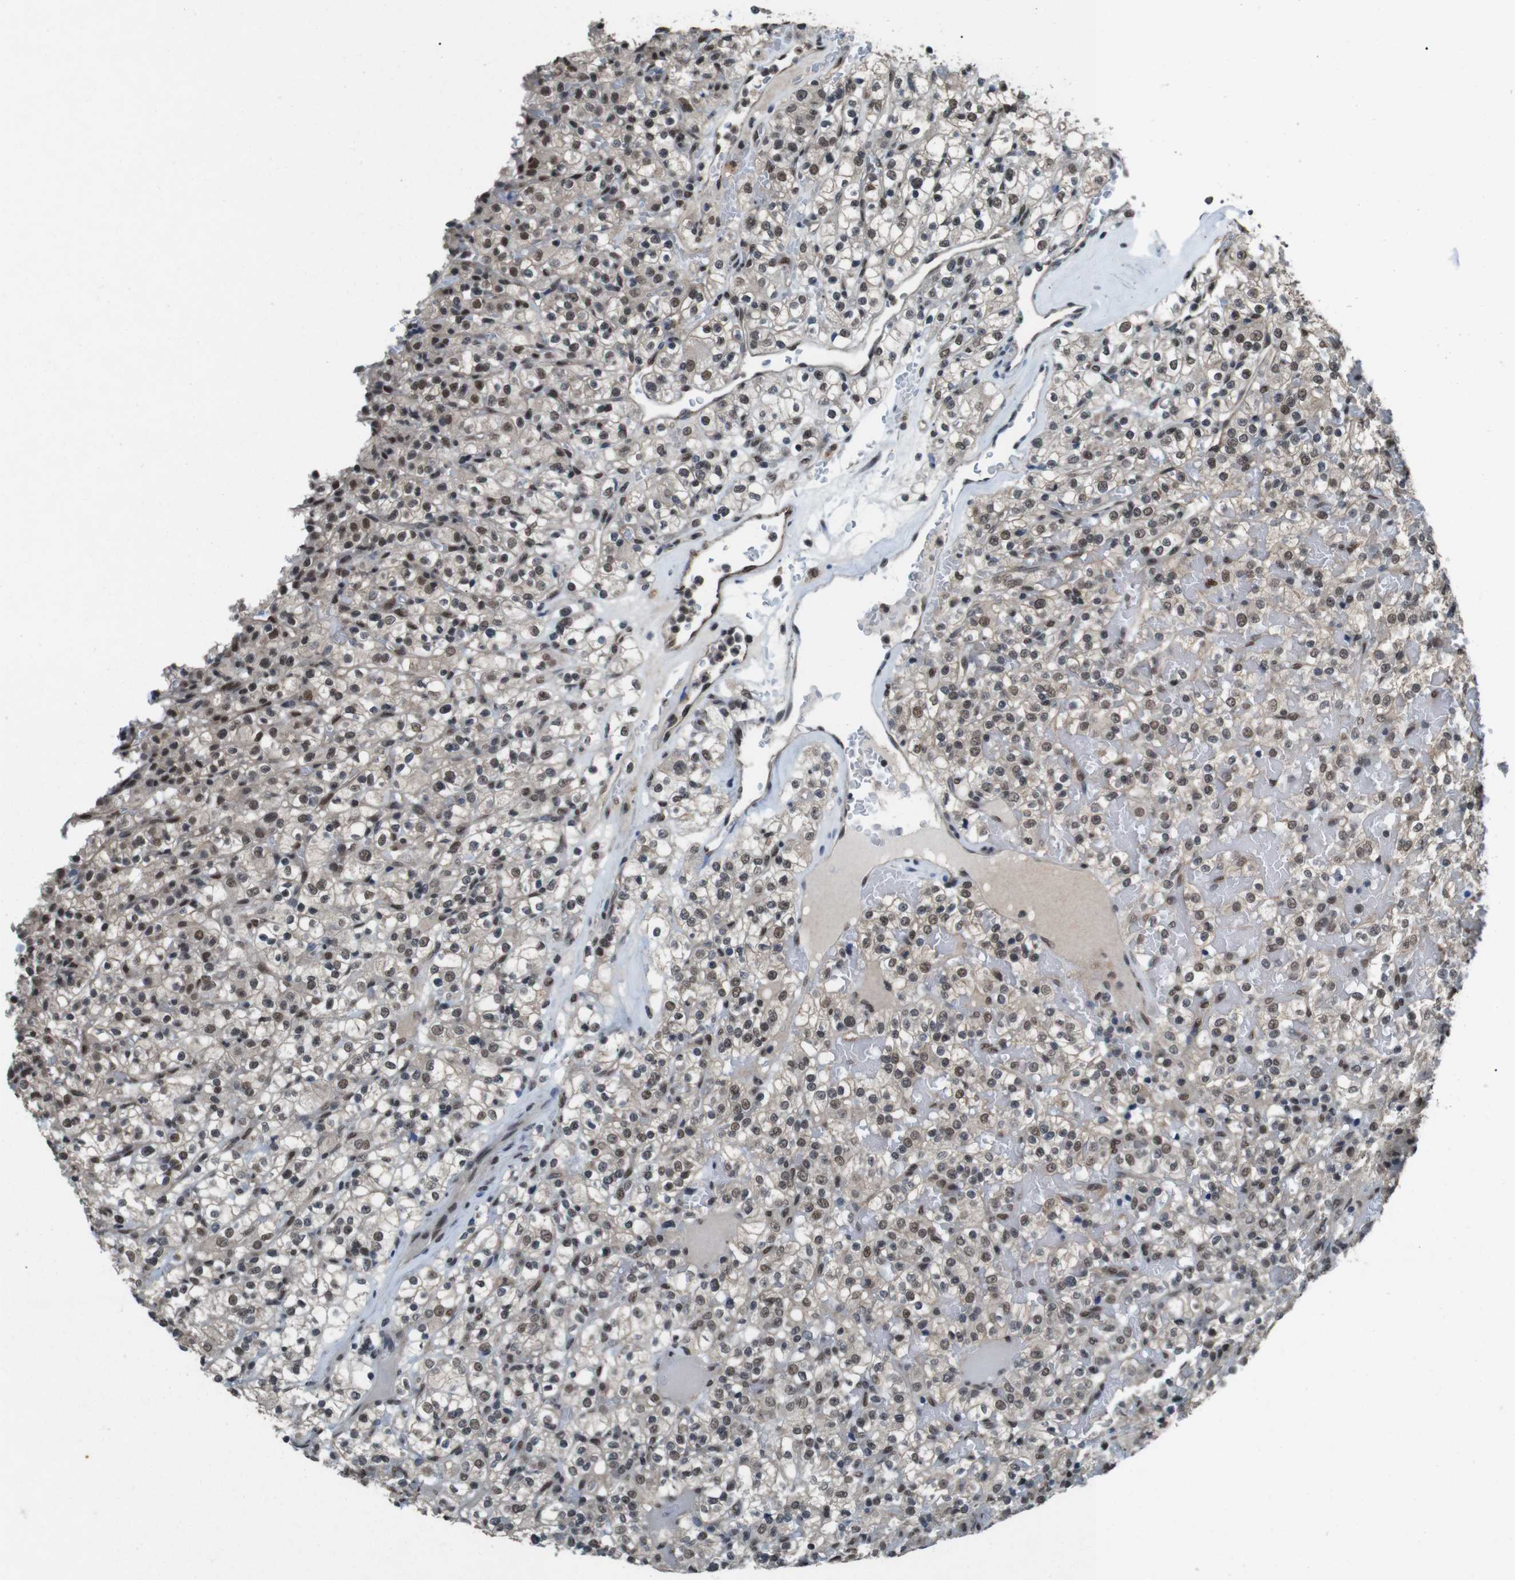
{"staining": {"intensity": "moderate", "quantity": "25%-75%", "location": "nuclear"}, "tissue": "renal cancer", "cell_type": "Tumor cells", "image_type": "cancer", "snomed": [{"axis": "morphology", "description": "Normal tissue, NOS"}, {"axis": "morphology", "description": "Adenocarcinoma, NOS"}, {"axis": "topography", "description": "Kidney"}], "caption": "The photomicrograph reveals staining of renal cancer (adenocarcinoma), revealing moderate nuclear protein positivity (brown color) within tumor cells.", "gene": "NR4A2", "patient": {"sex": "female", "age": 72}}